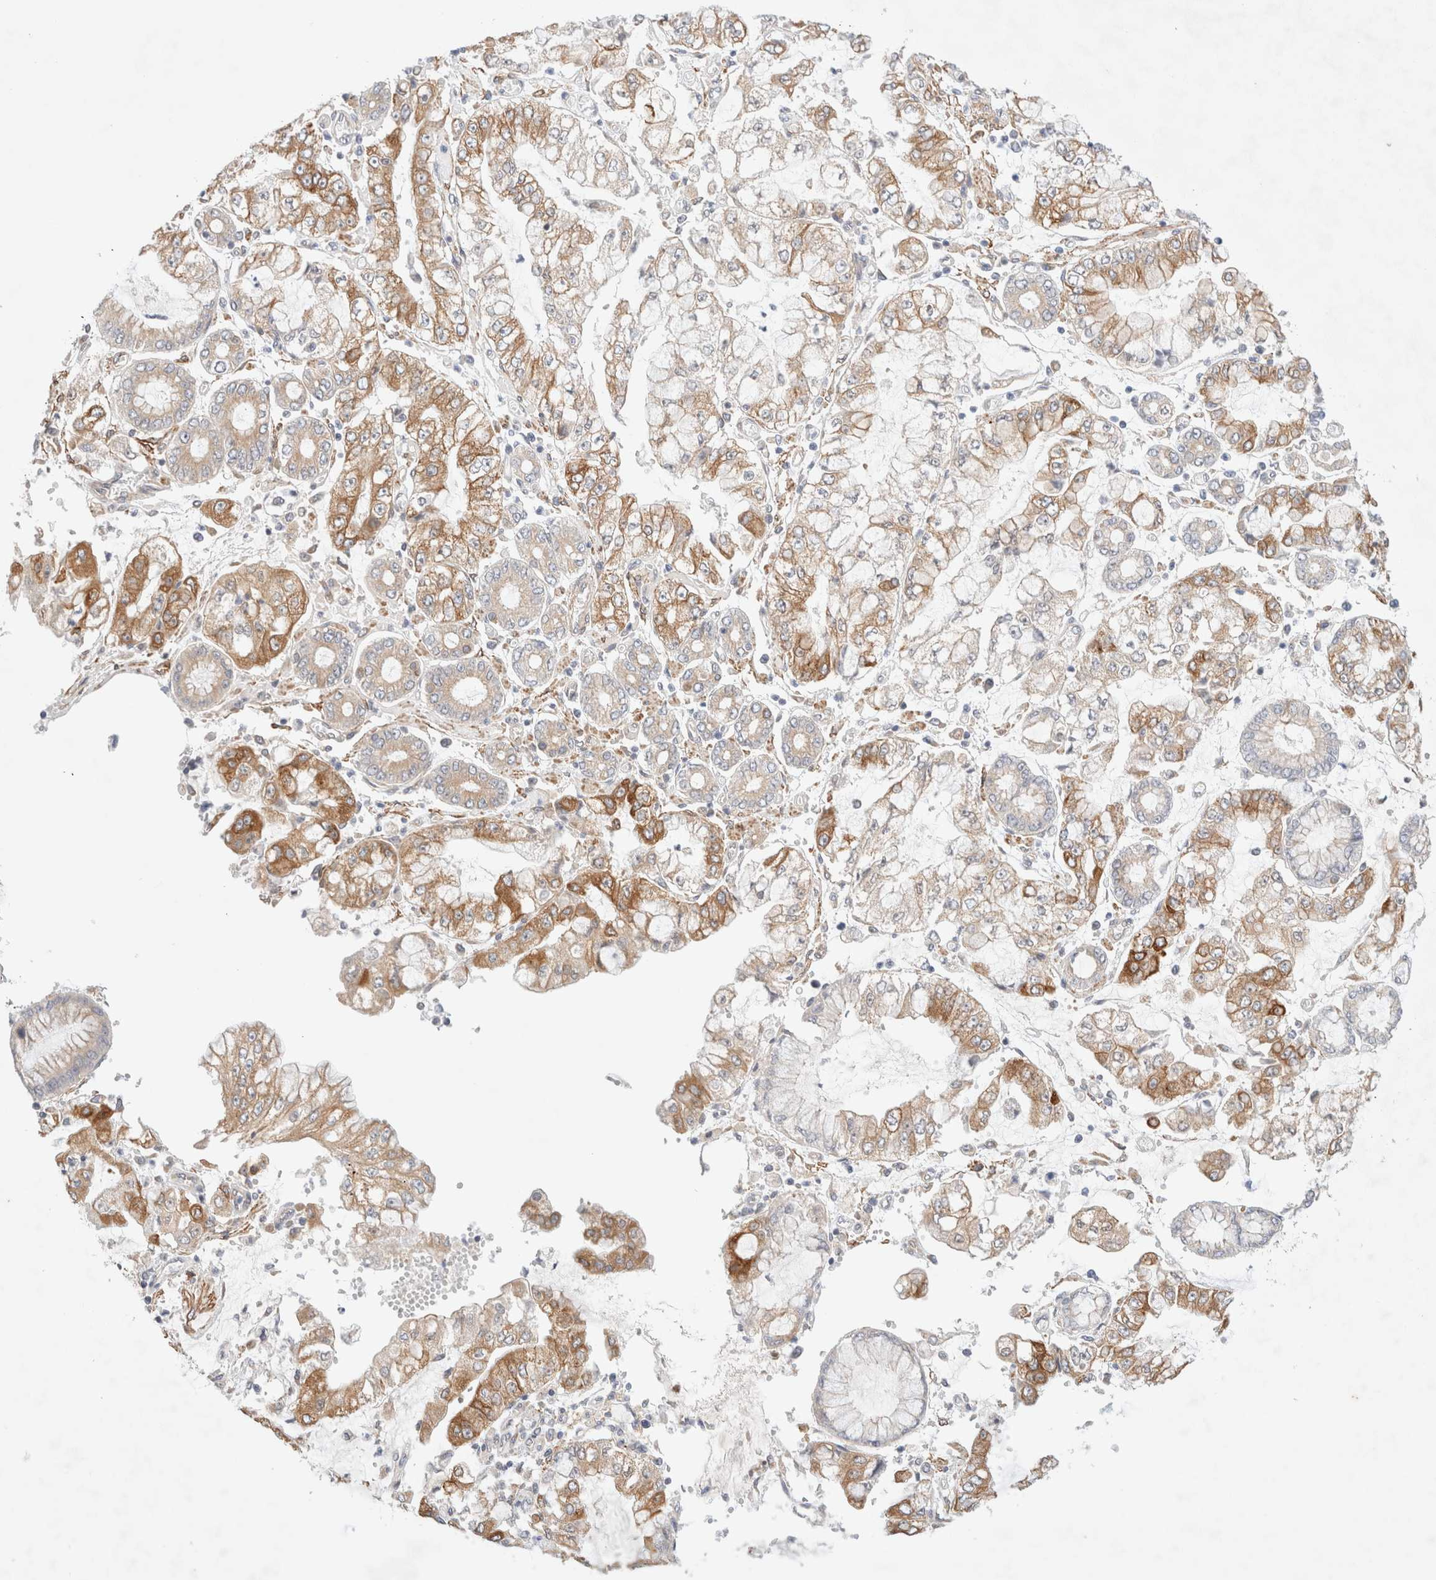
{"staining": {"intensity": "moderate", "quantity": ">75%", "location": "cytoplasmic/membranous"}, "tissue": "stomach cancer", "cell_type": "Tumor cells", "image_type": "cancer", "snomed": [{"axis": "morphology", "description": "Adenocarcinoma, NOS"}, {"axis": "topography", "description": "Stomach"}], "caption": "High-power microscopy captured an IHC image of stomach adenocarcinoma, revealing moderate cytoplasmic/membranous expression in about >75% of tumor cells.", "gene": "RRP15", "patient": {"sex": "male", "age": 76}}